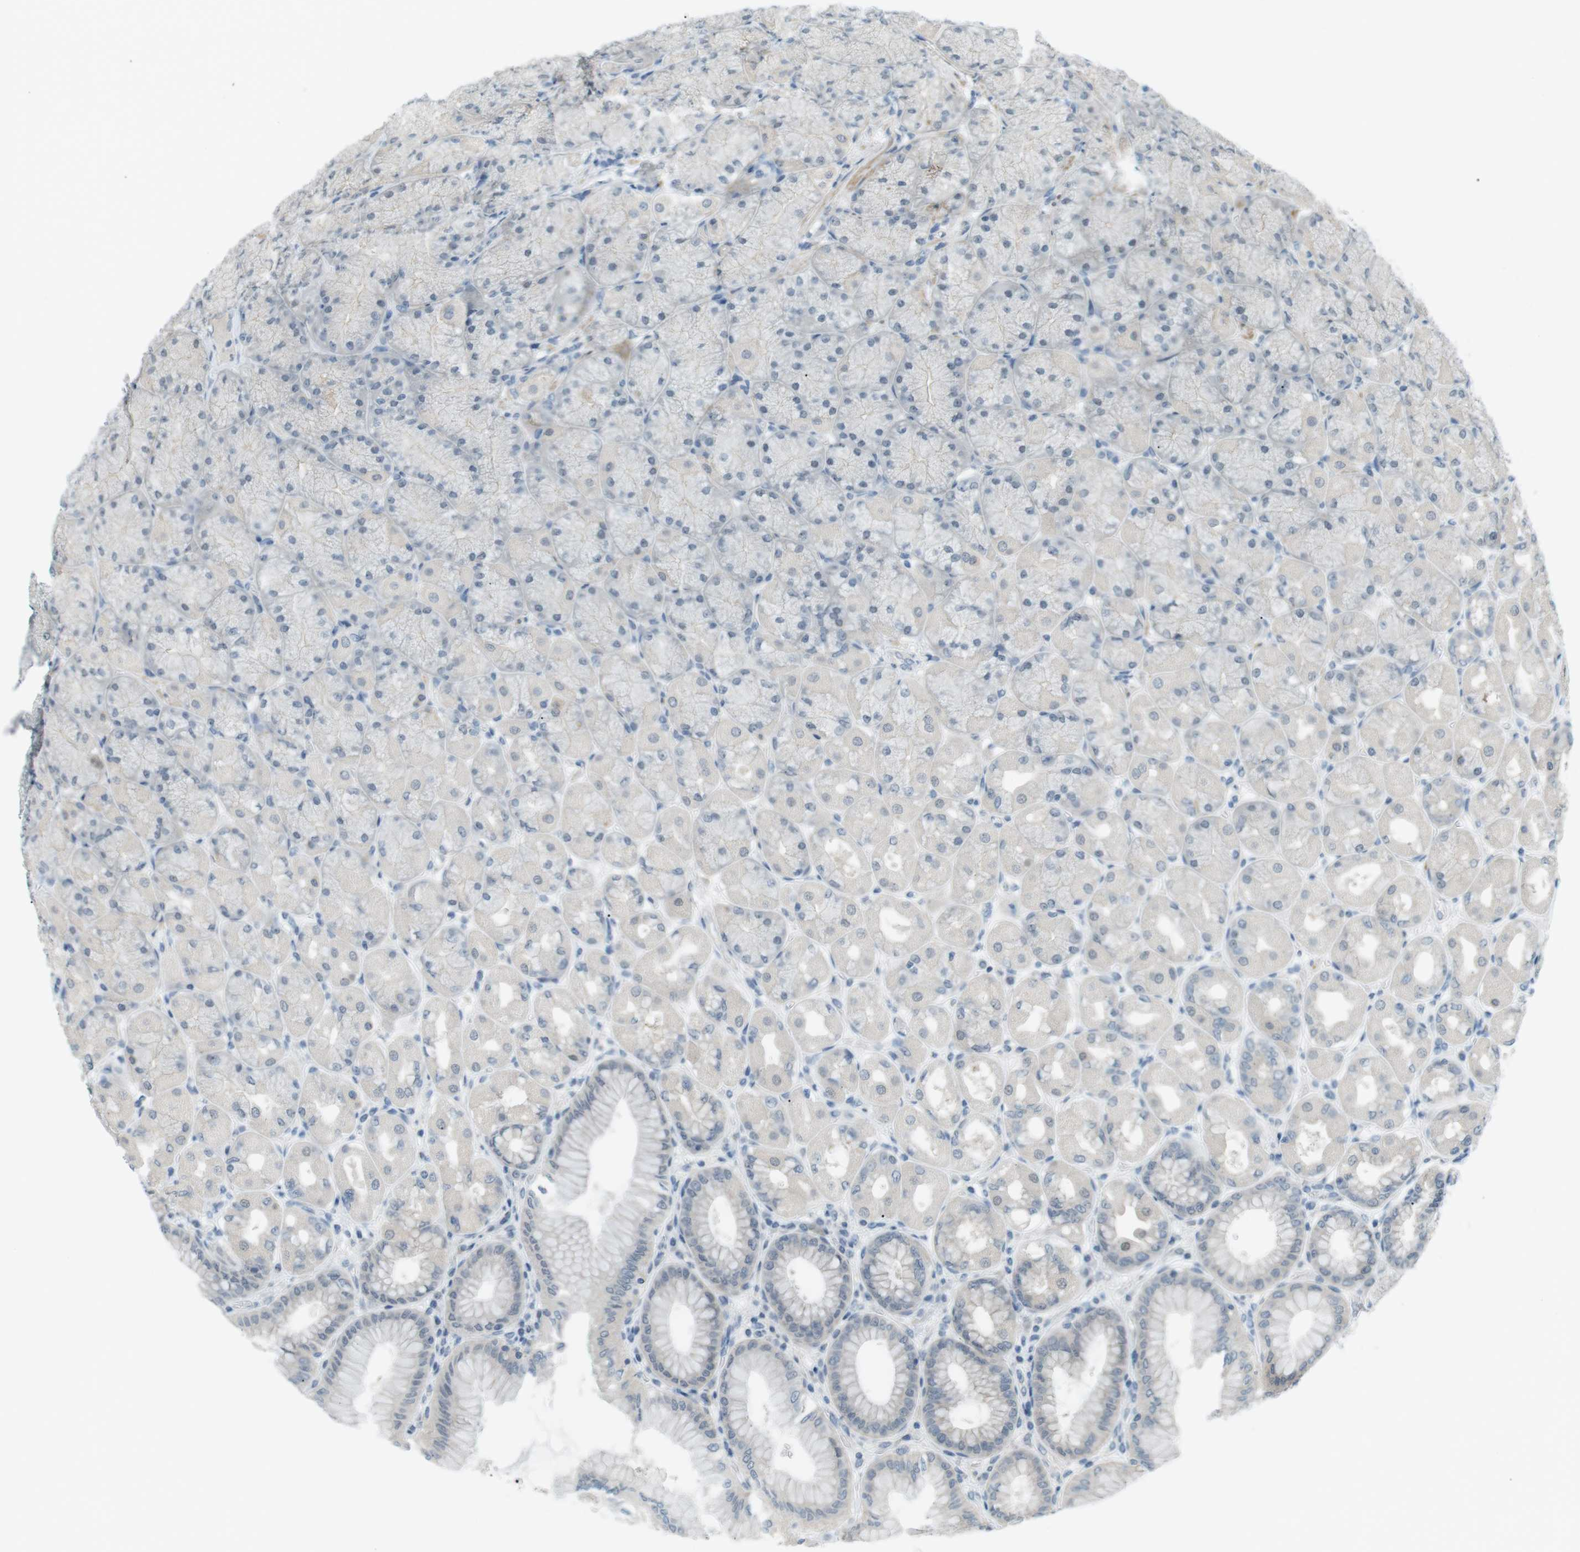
{"staining": {"intensity": "weak", "quantity": "<25%", "location": "cytoplasmic/membranous"}, "tissue": "stomach", "cell_type": "Glandular cells", "image_type": "normal", "snomed": [{"axis": "morphology", "description": "Normal tissue, NOS"}, {"axis": "topography", "description": "Stomach, upper"}], "caption": "Immunohistochemistry photomicrograph of normal stomach stained for a protein (brown), which exhibits no expression in glandular cells.", "gene": "RTN3", "patient": {"sex": "female", "age": 56}}